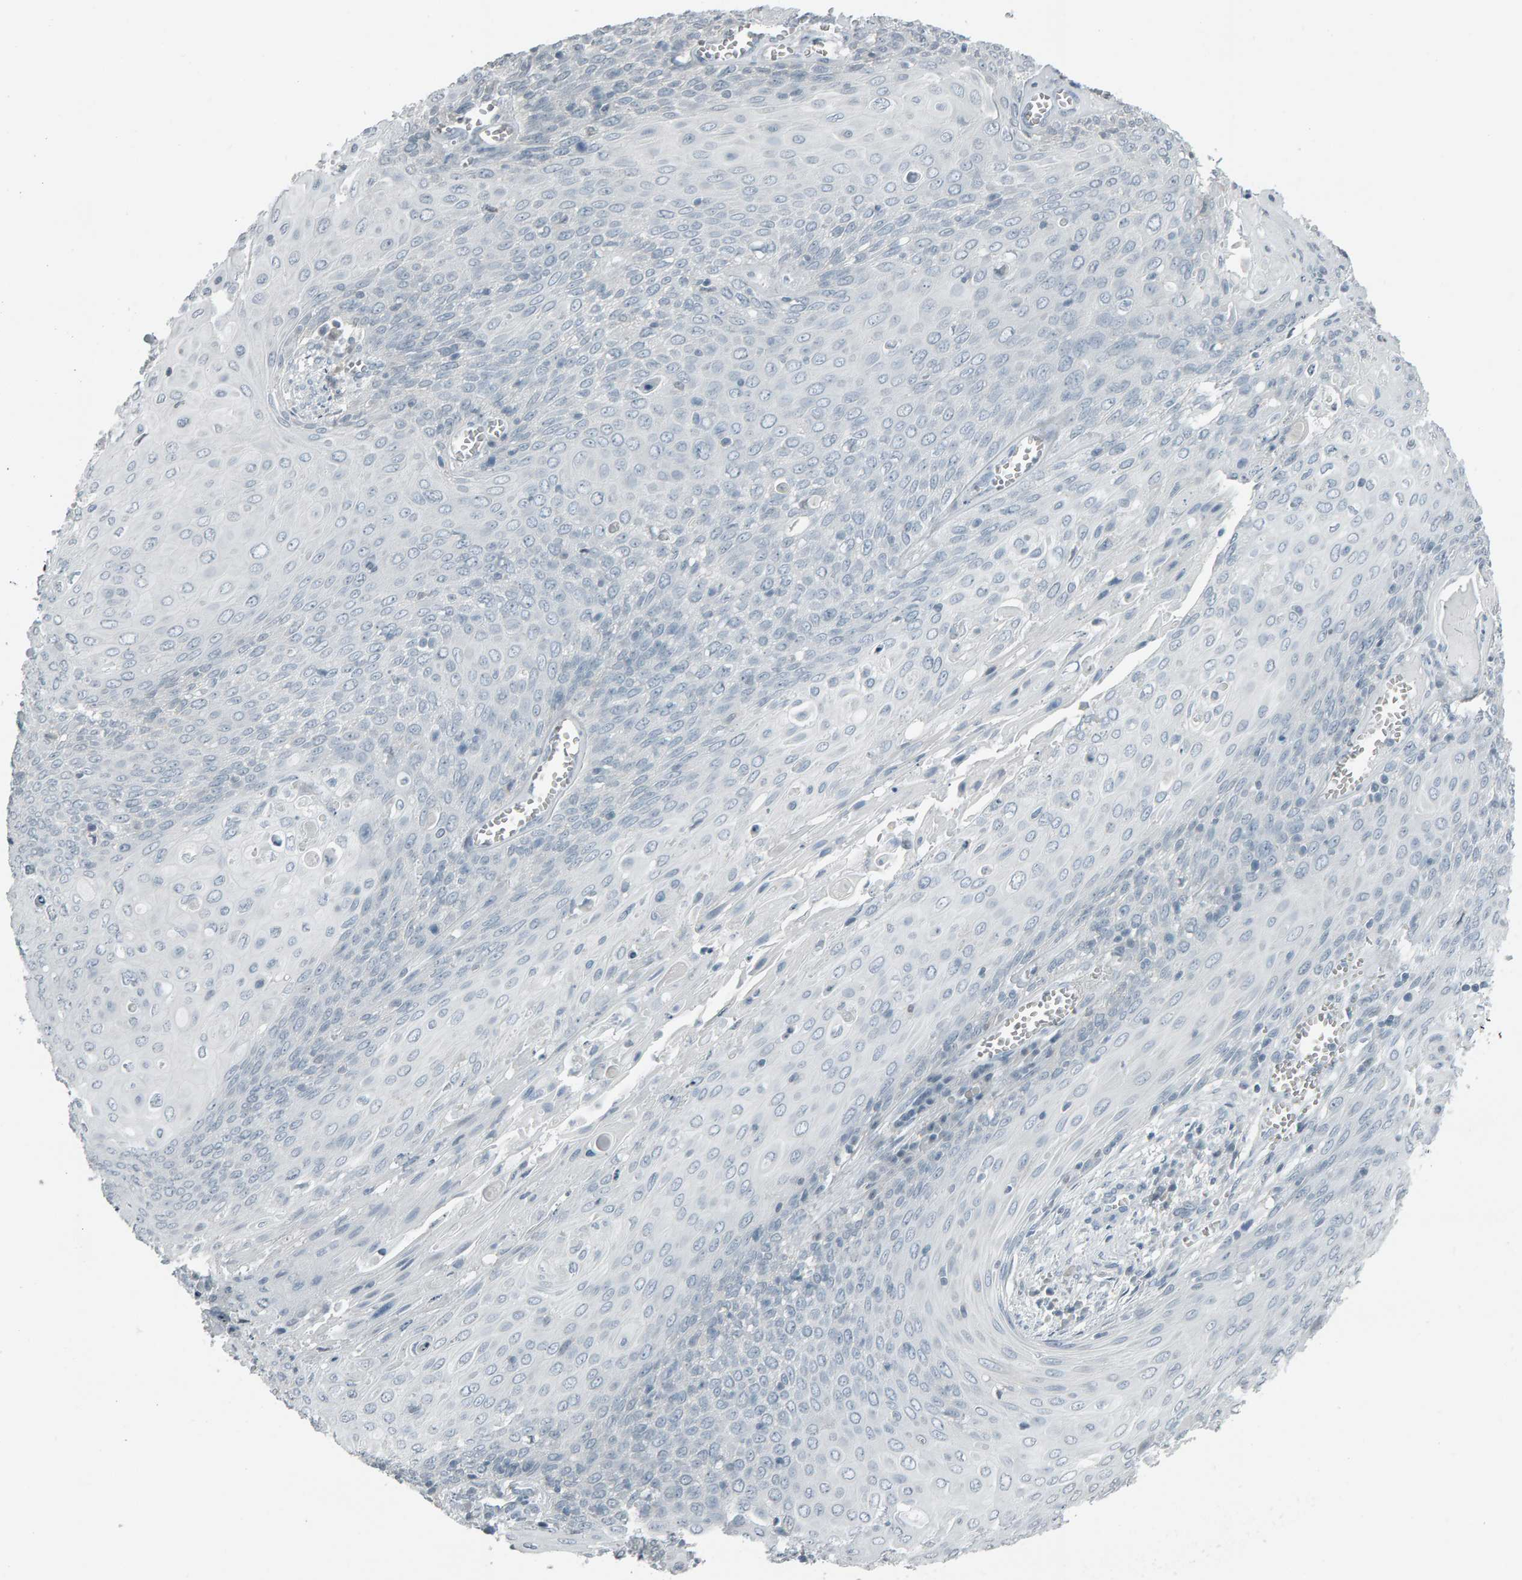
{"staining": {"intensity": "negative", "quantity": "none", "location": "none"}, "tissue": "cervical cancer", "cell_type": "Tumor cells", "image_type": "cancer", "snomed": [{"axis": "morphology", "description": "Squamous cell carcinoma, NOS"}, {"axis": "topography", "description": "Cervix"}], "caption": "Cervical cancer was stained to show a protein in brown. There is no significant expression in tumor cells.", "gene": "PYY", "patient": {"sex": "female", "age": 39}}